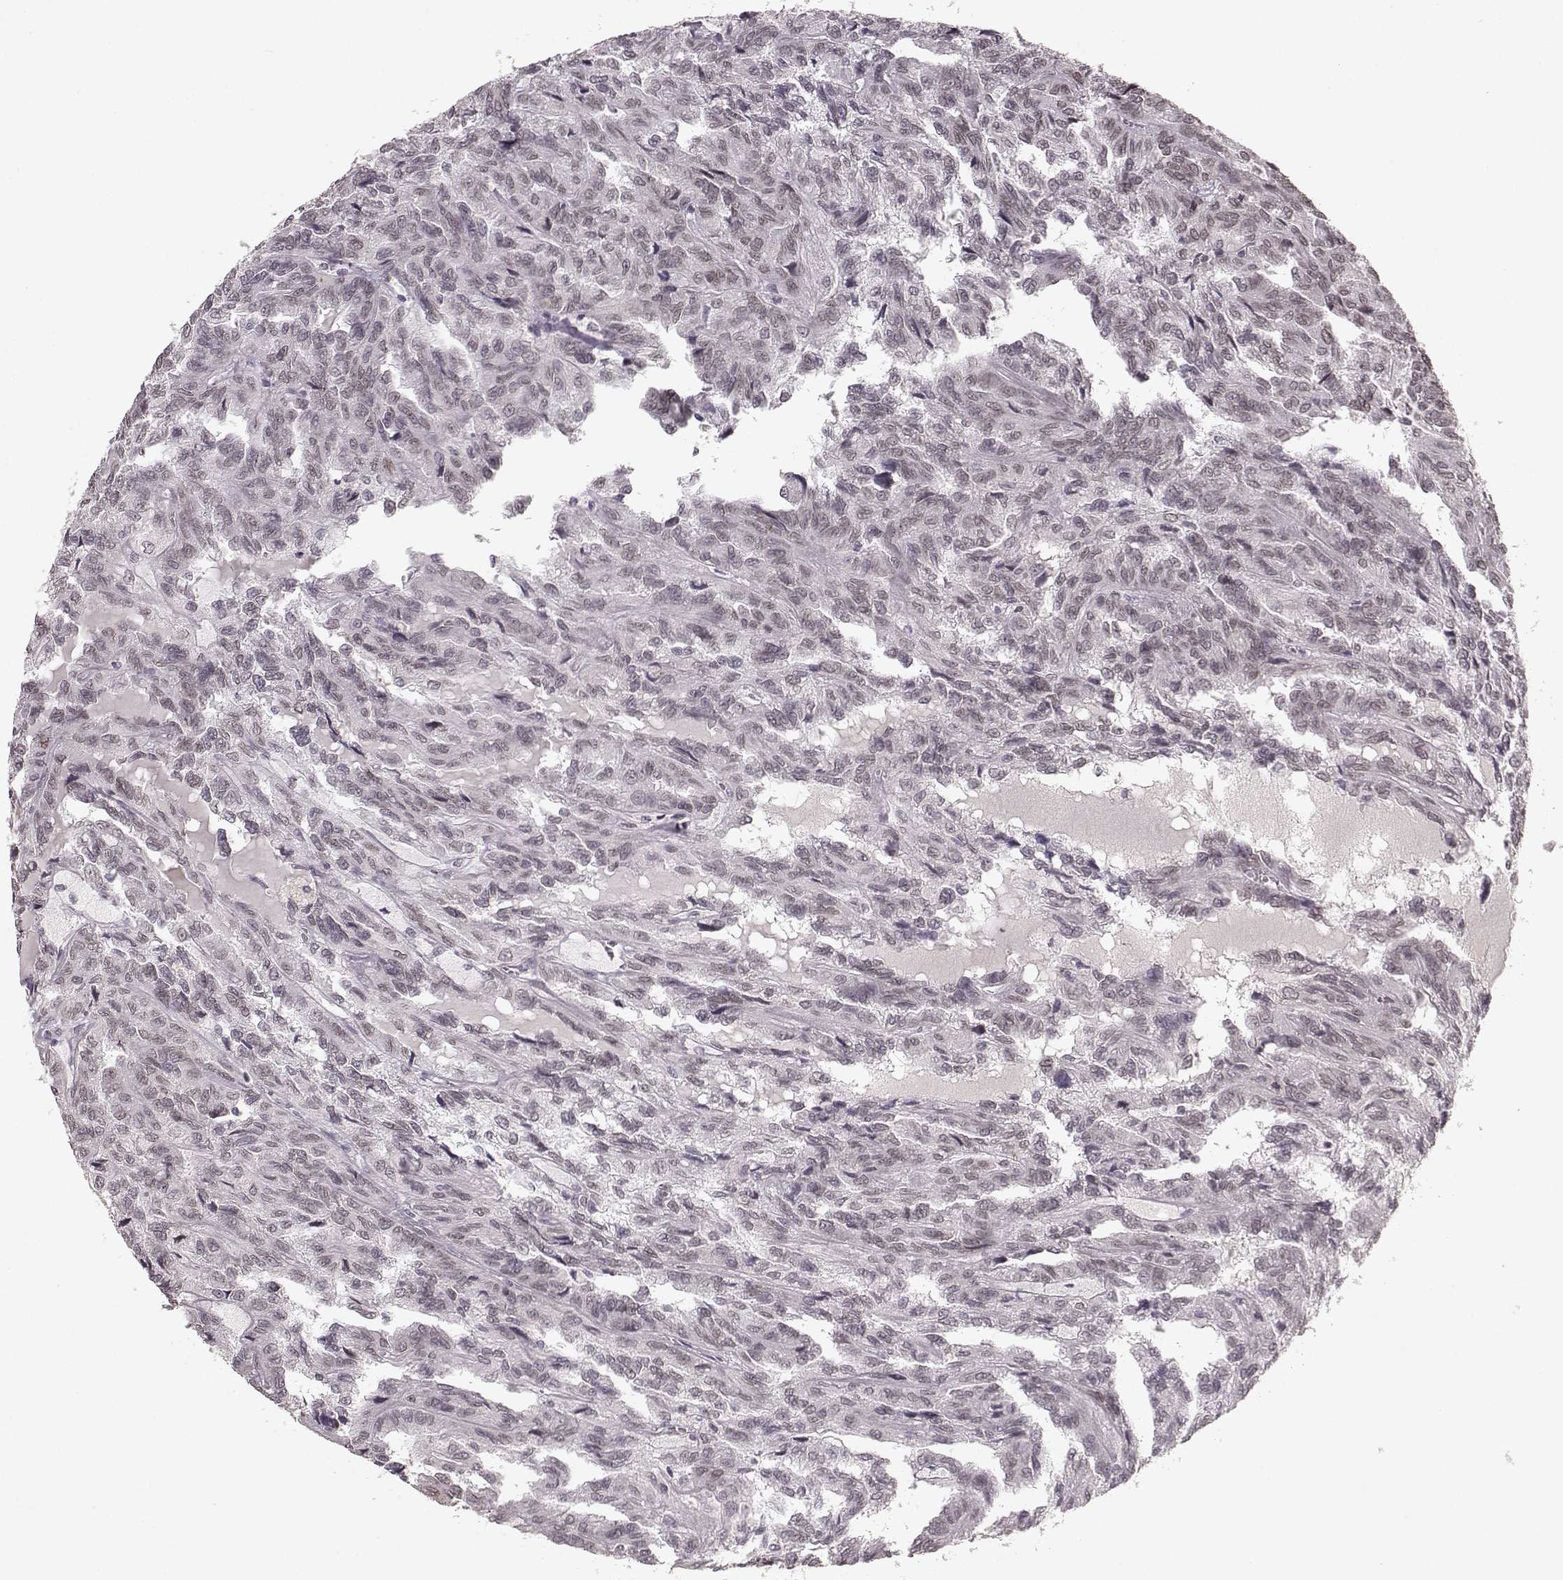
{"staining": {"intensity": "weak", "quantity": "25%-75%", "location": "cytoplasmic/membranous,nuclear"}, "tissue": "renal cancer", "cell_type": "Tumor cells", "image_type": "cancer", "snomed": [{"axis": "morphology", "description": "Adenocarcinoma, NOS"}, {"axis": "topography", "description": "Kidney"}], "caption": "A brown stain labels weak cytoplasmic/membranous and nuclear staining of a protein in renal cancer (adenocarcinoma) tumor cells.", "gene": "DCAF12", "patient": {"sex": "male", "age": 79}}